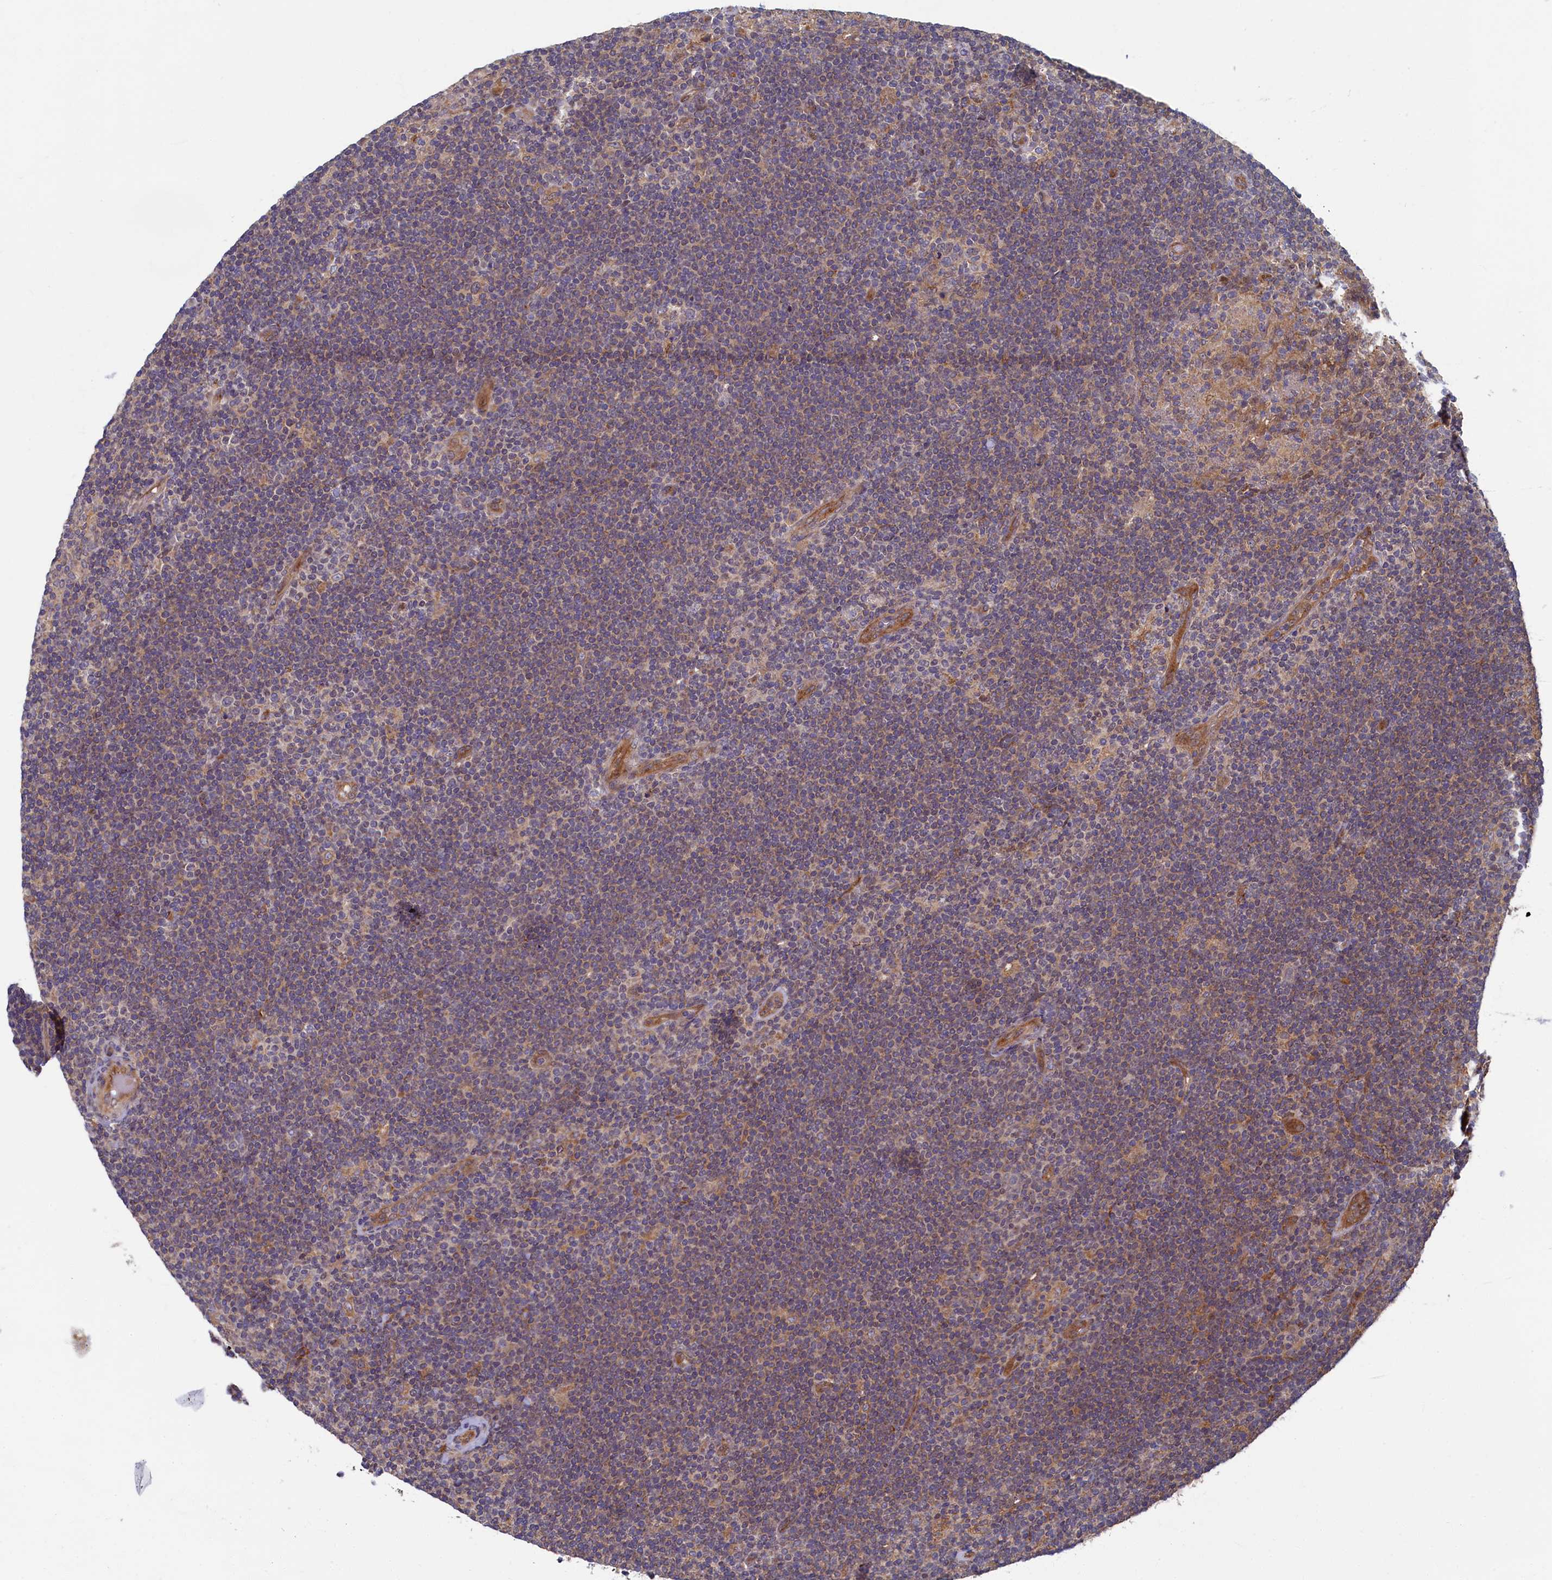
{"staining": {"intensity": "negative", "quantity": "none", "location": "none"}, "tissue": "lymphoma", "cell_type": "Tumor cells", "image_type": "cancer", "snomed": [{"axis": "morphology", "description": "Hodgkin's disease, NOS"}, {"axis": "topography", "description": "Lymph node"}], "caption": "A photomicrograph of lymphoma stained for a protein demonstrates no brown staining in tumor cells.", "gene": "STX12", "patient": {"sex": "female", "age": 57}}